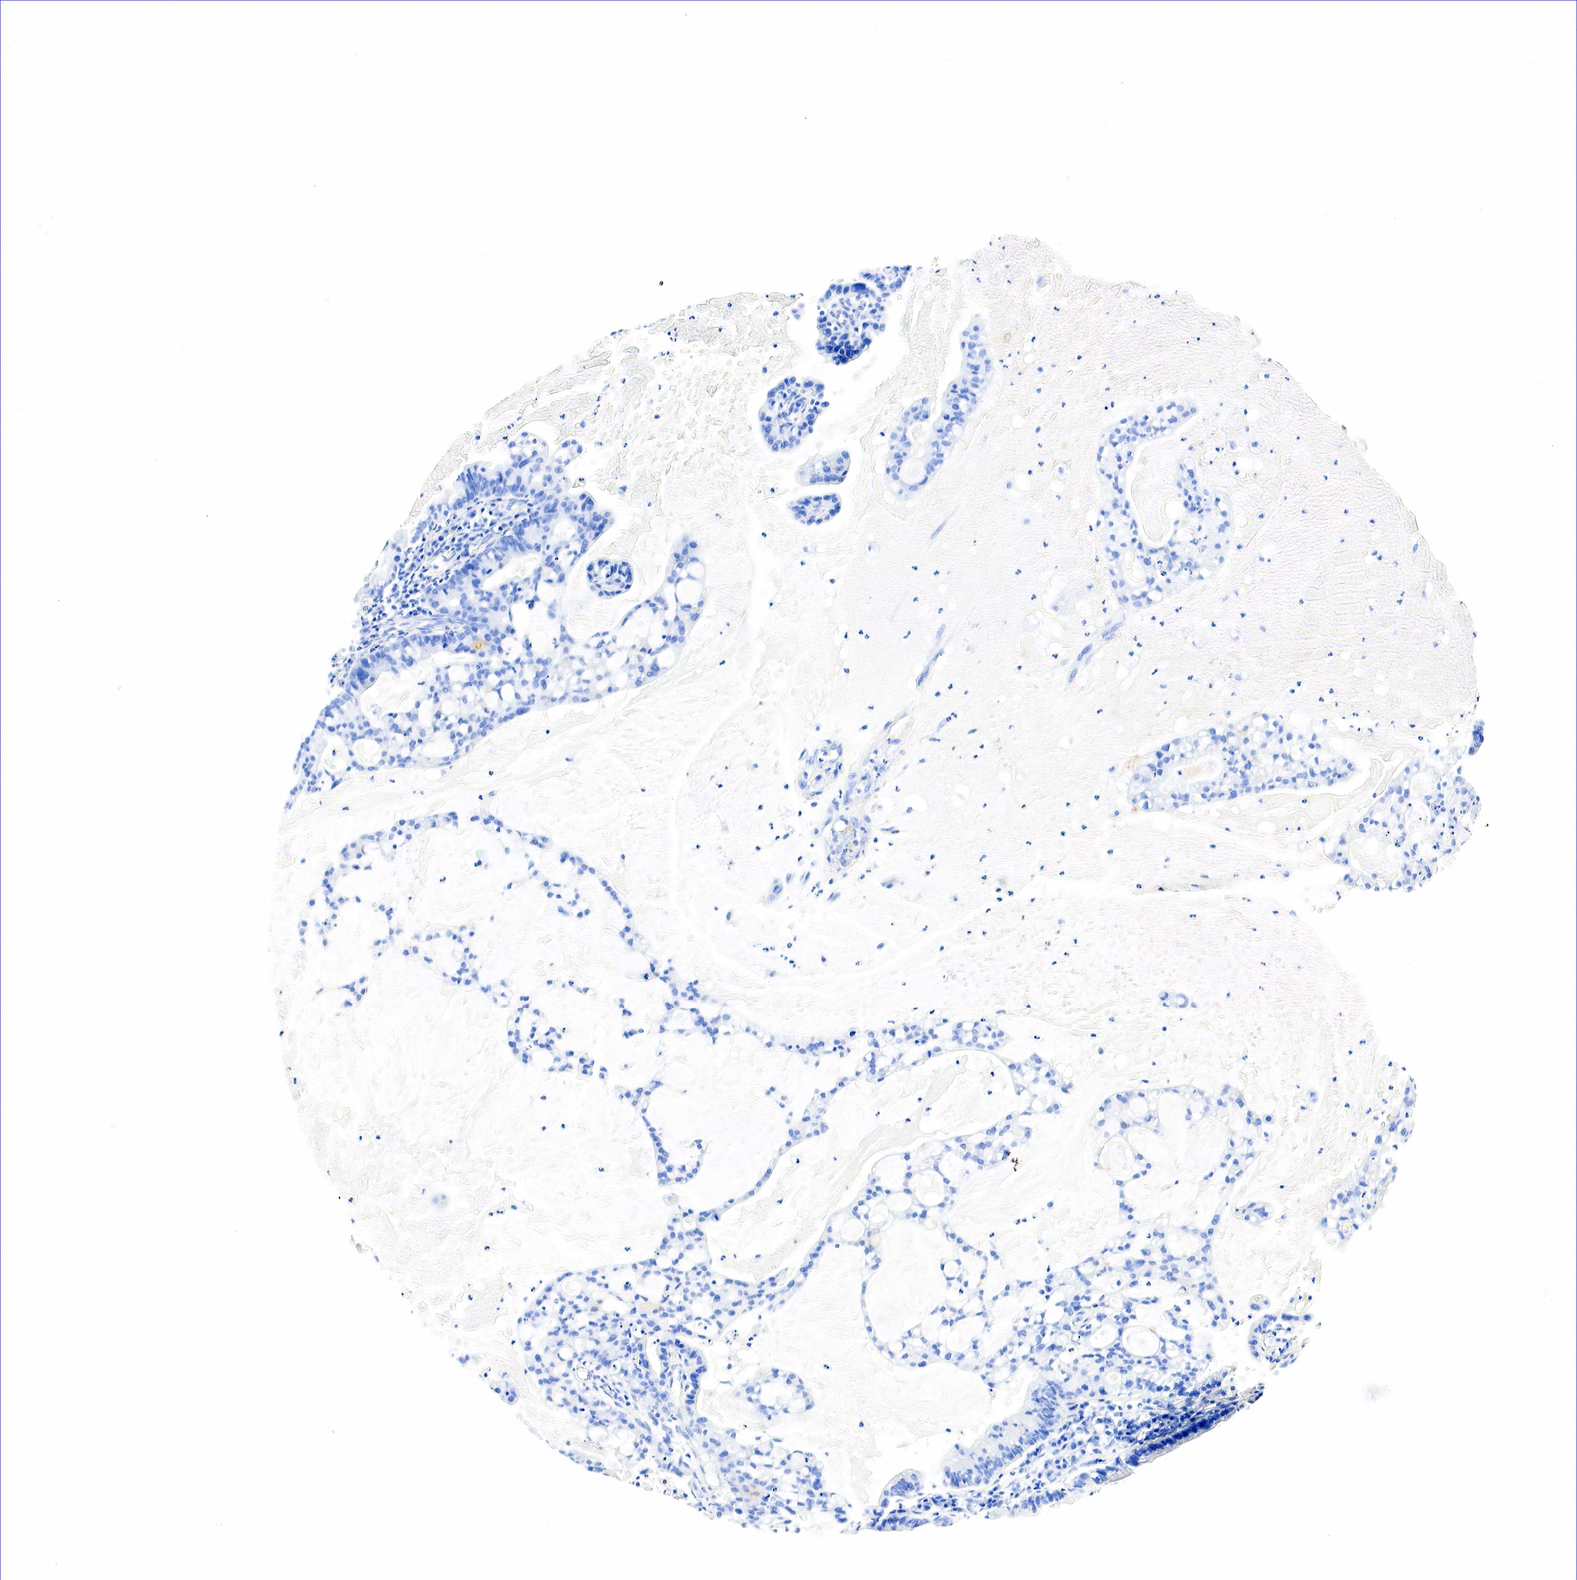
{"staining": {"intensity": "negative", "quantity": "none", "location": "none"}, "tissue": "cervical cancer", "cell_type": "Tumor cells", "image_type": "cancer", "snomed": [{"axis": "morphology", "description": "Adenocarcinoma, NOS"}, {"axis": "topography", "description": "Cervix"}], "caption": "DAB immunohistochemical staining of human cervical cancer shows no significant expression in tumor cells.", "gene": "ACP3", "patient": {"sex": "female", "age": 41}}